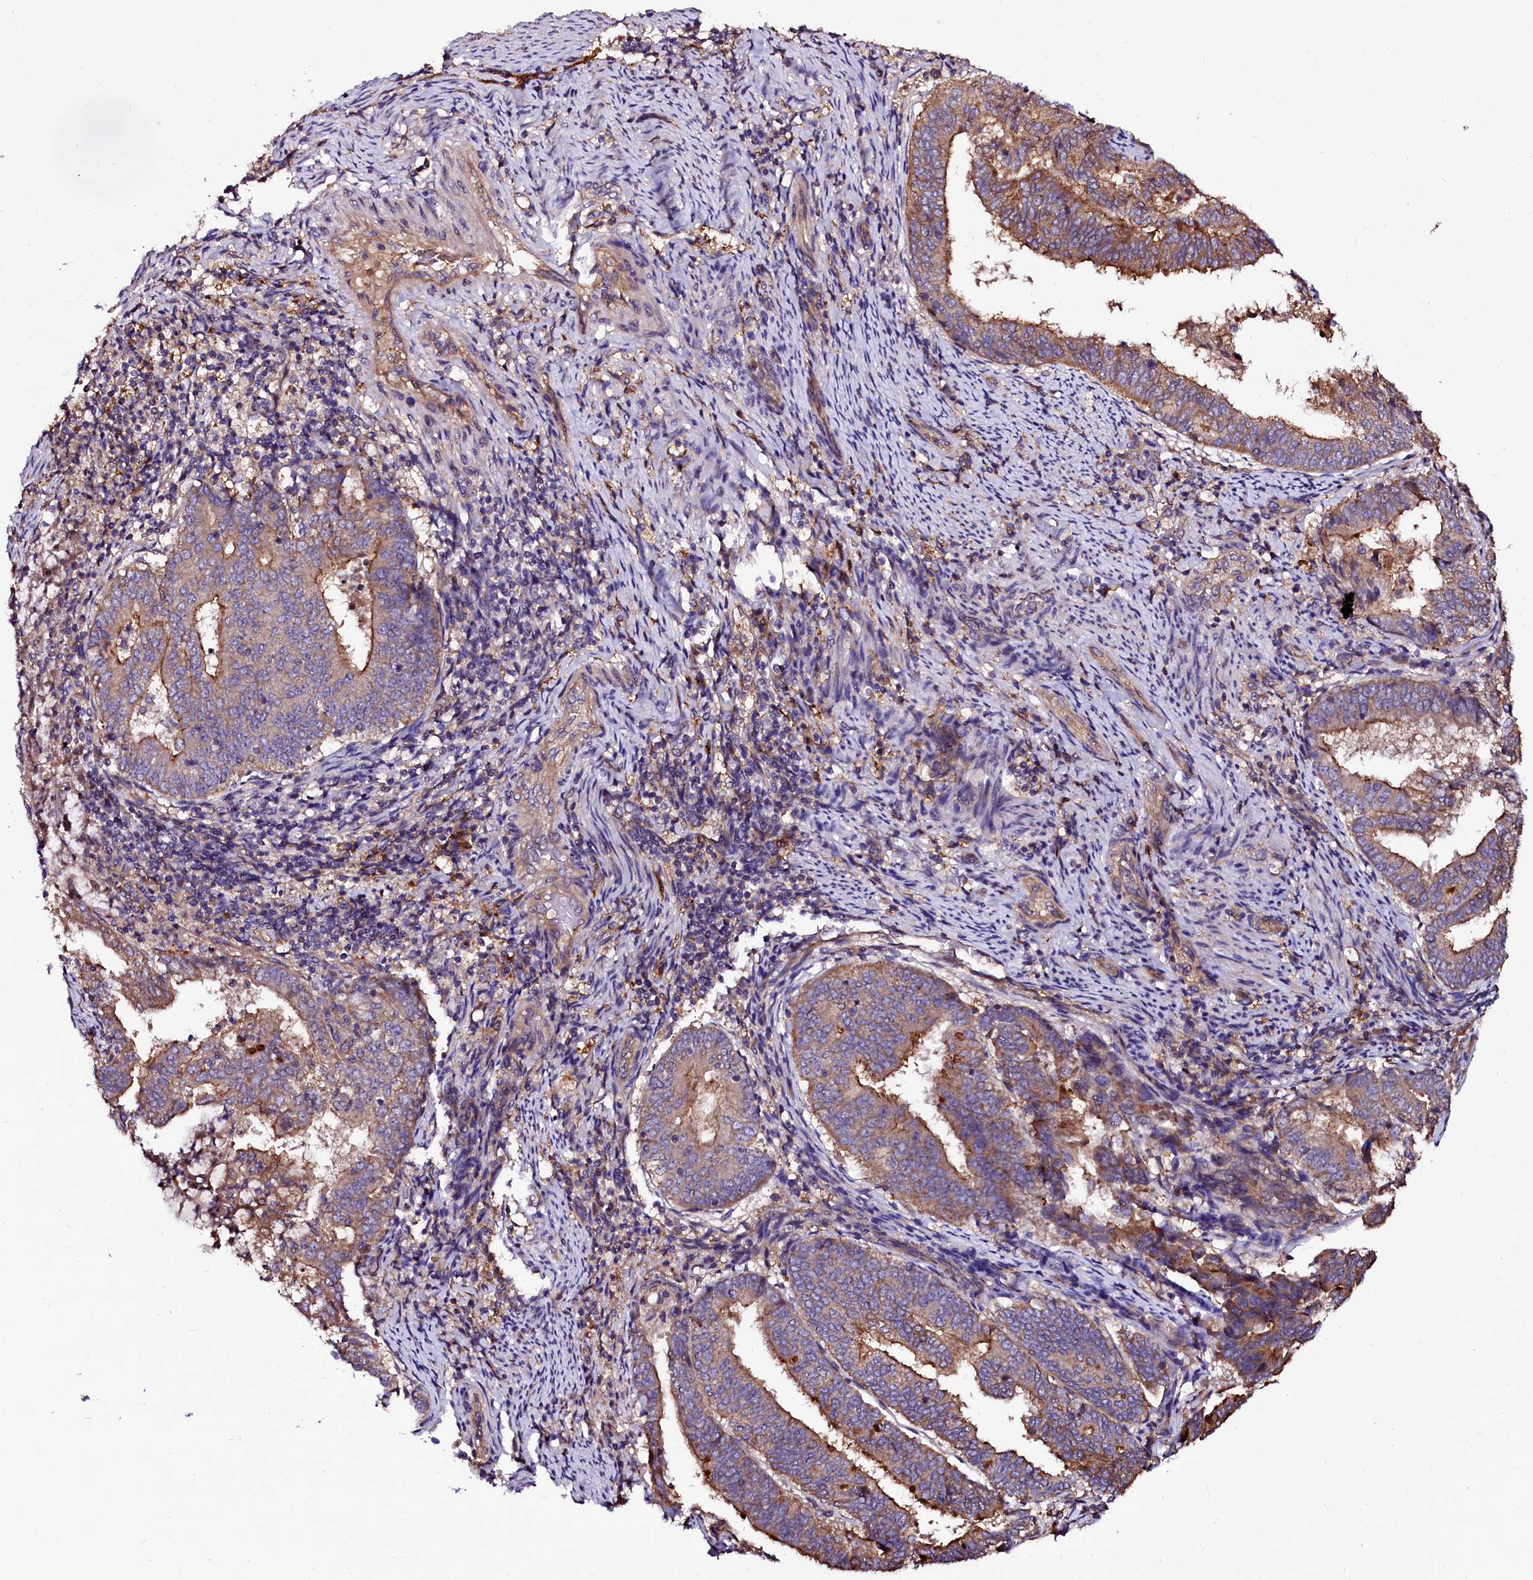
{"staining": {"intensity": "moderate", "quantity": ">75%", "location": "cytoplasmic/membranous"}, "tissue": "endometrial cancer", "cell_type": "Tumor cells", "image_type": "cancer", "snomed": [{"axis": "morphology", "description": "Adenocarcinoma, NOS"}, {"axis": "topography", "description": "Endometrium"}], "caption": "Immunohistochemical staining of endometrial cancer (adenocarcinoma) displays moderate cytoplasmic/membranous protein expression in approximately >75% of tumor cells.", "gene": "APPL2", "patient": {"sex": "female", "age": 80}}